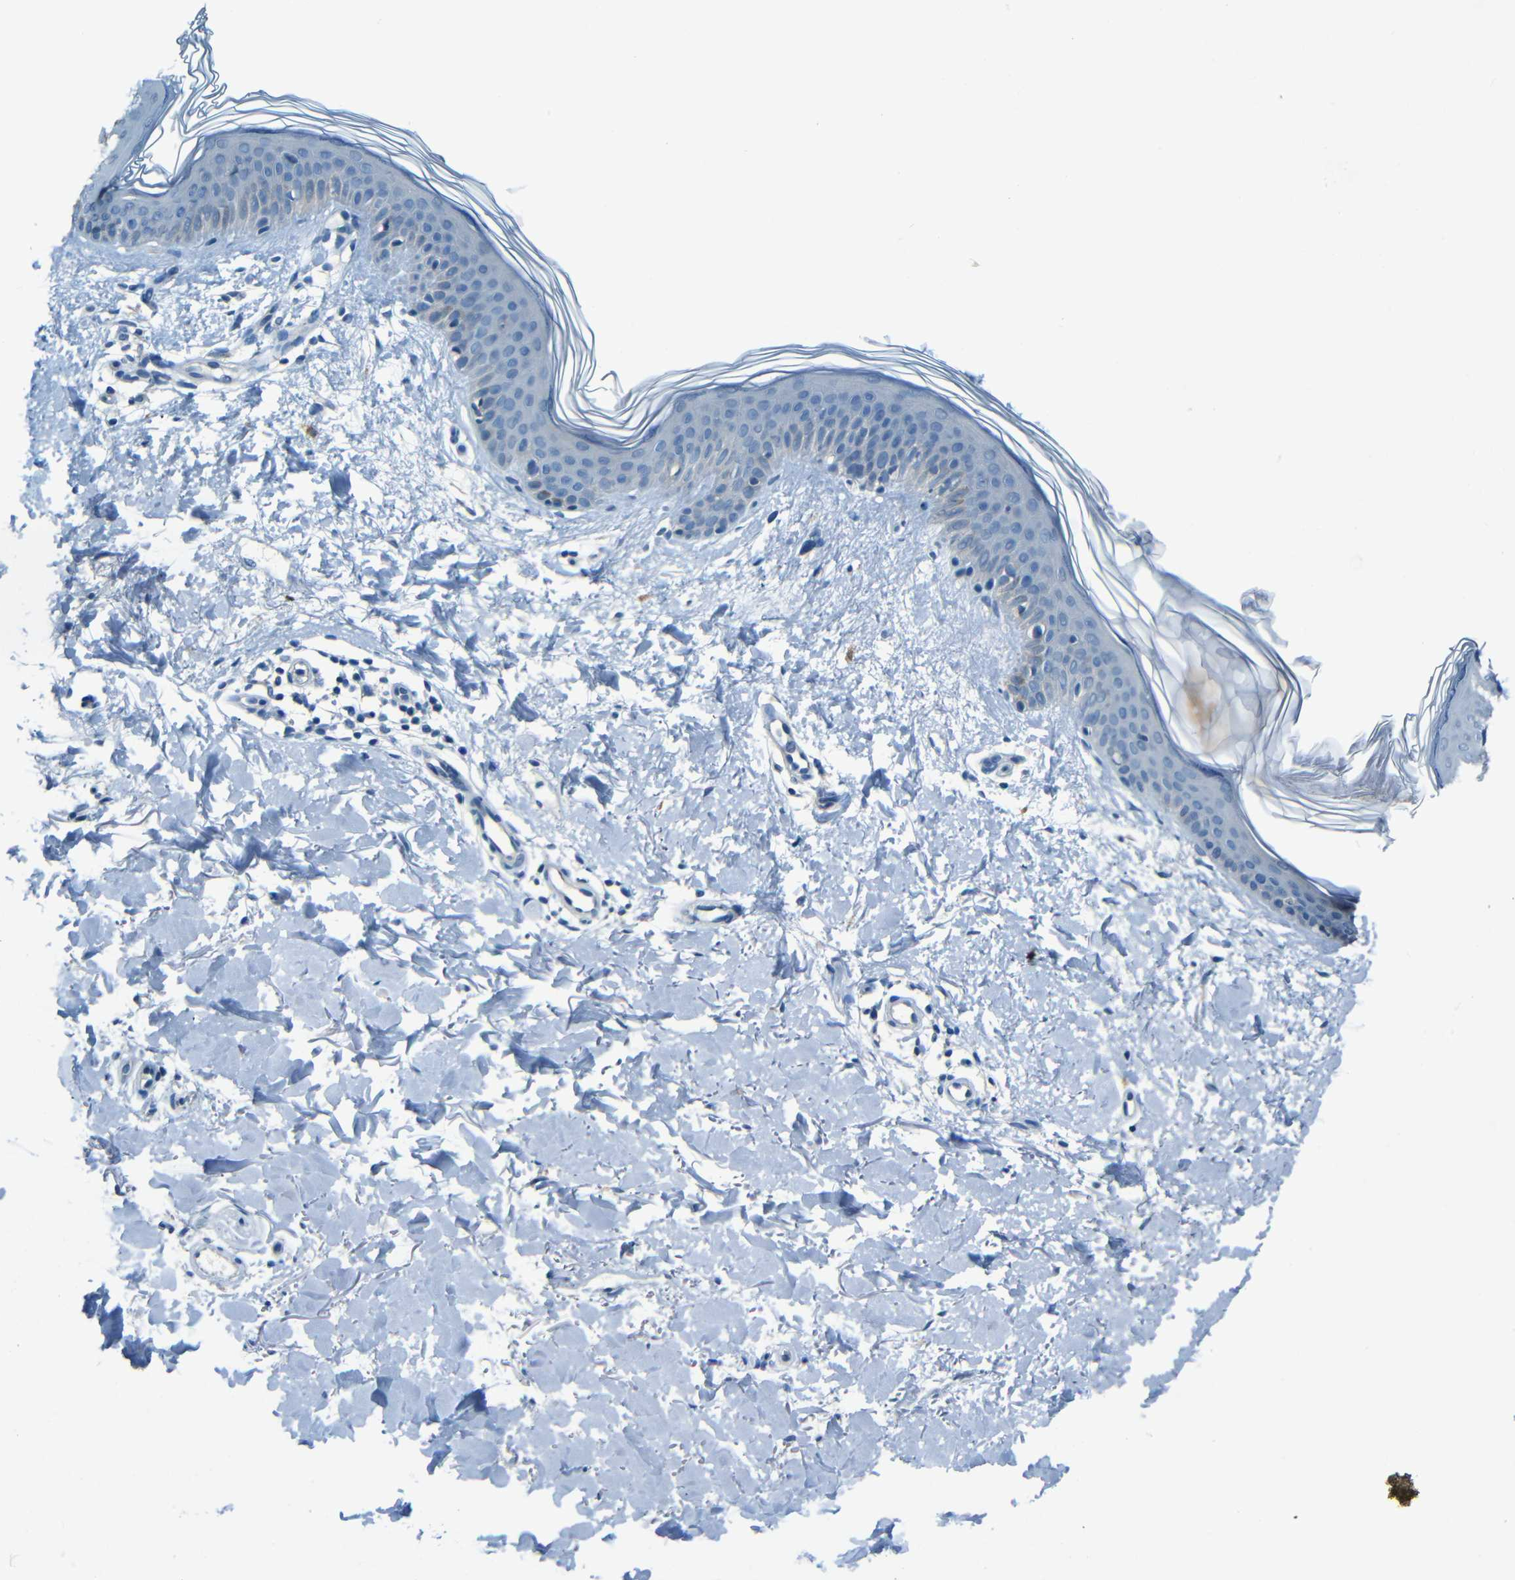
{"staining": {"intensity": "negative", "quantity": "none", "location": "none"}, "tissue": "skin", "cell_type": "Fibroblasts", "image_type": "normal", "snomed": [{"axis": "morphology", "description": "Normal tissue, NOS"}, {"axis": "topography", "description": "Skin"}], "caption": "Immunohistochemical staining of normal human skin displays no significant expression in fibroblasts.", "gene": "ZMAT1", "patient": {"sex": "female", "age": 56}}